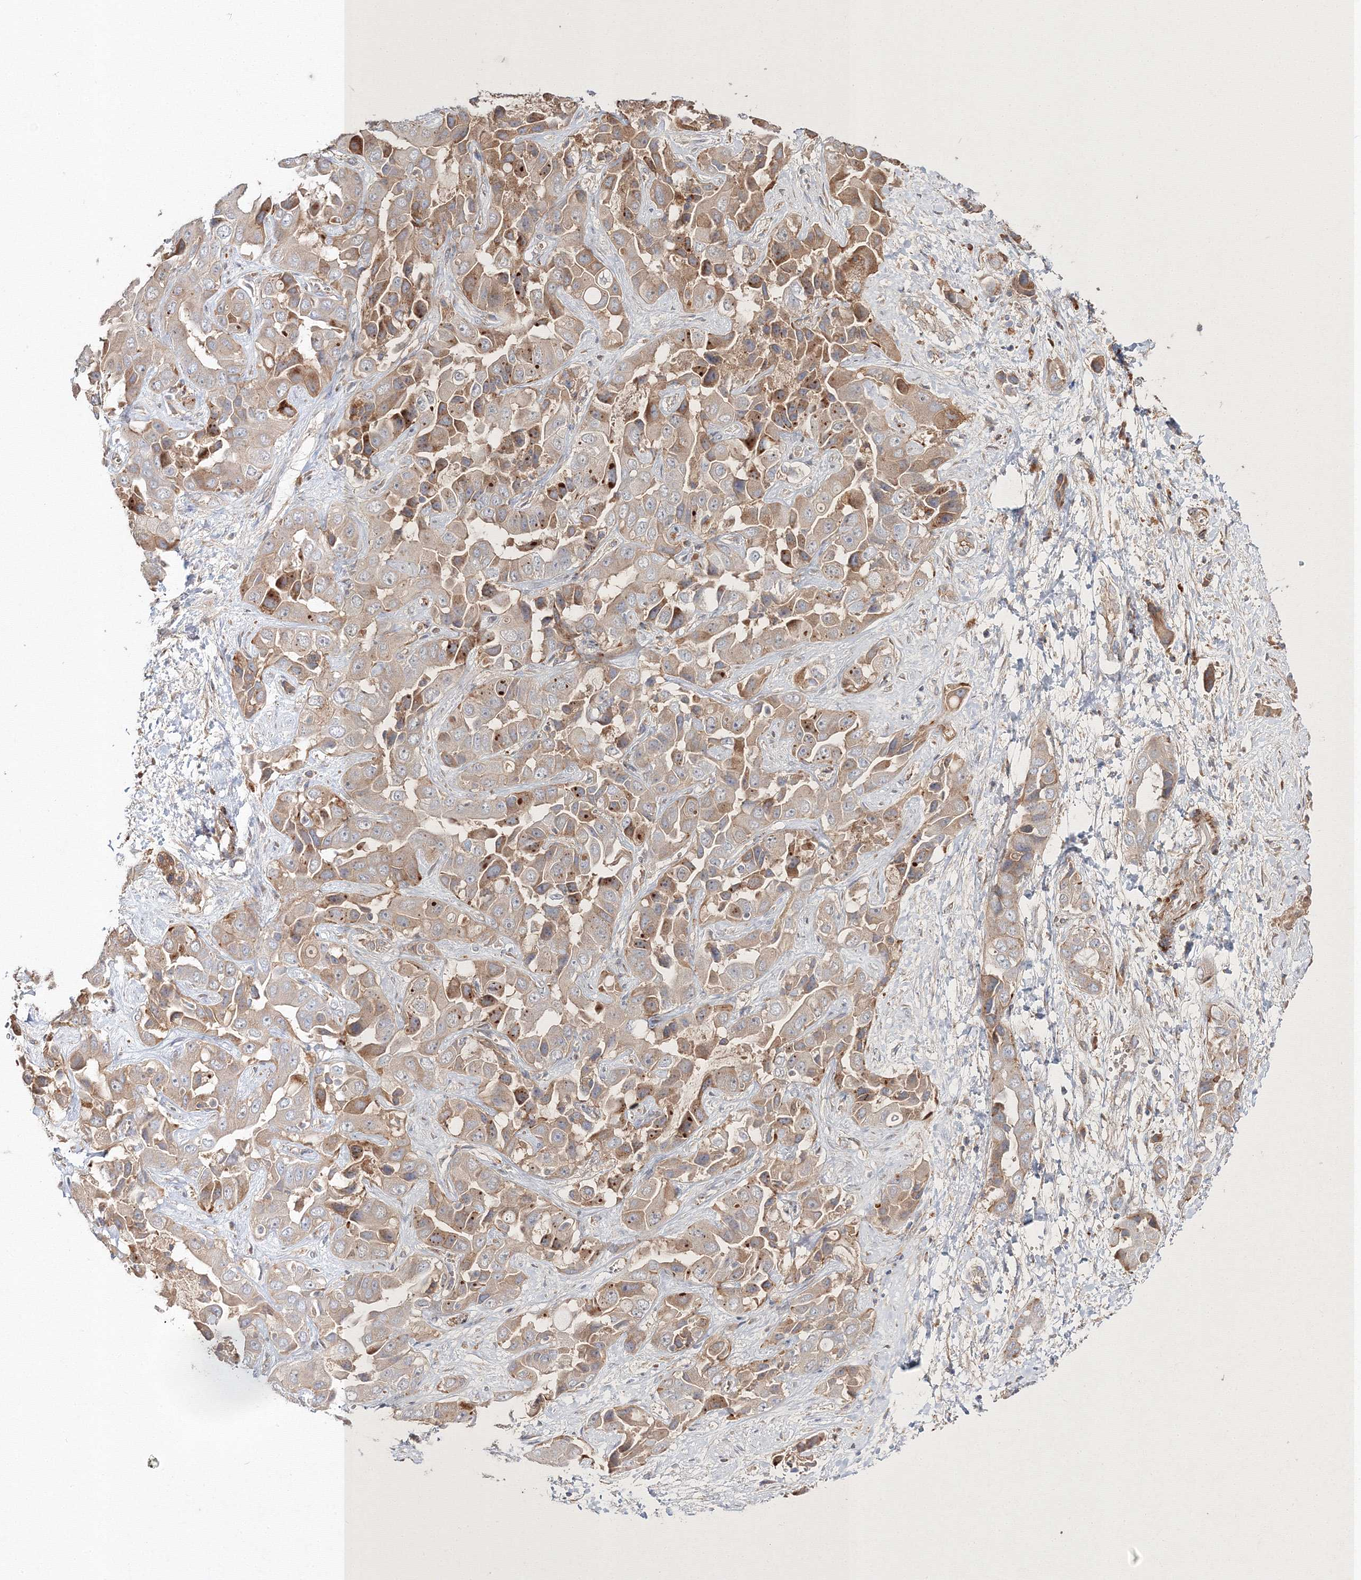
{"staining": {"intensity": "moderate", "quantity": ">75%", "location": "cytoplasmic/membranous"}, "tissue": "liver cancer", "cell_type": "Tumor cells", "image_type": "cancer", "snomed": [{"axis": "morphology", "description": "Cholangiocarcinoma"}, {"axis": "topography", "description": "Liver"}], "caption": "Liver cancer stained with DAB (3,3'-diaminobenzidine) immunohistochemistry exhibits medium levels of moderate cytoplasmic/membranous staining in approximately >75% of tumor cells. The staining was performed using DAB (3,3'-diaminobenzidine), with brown indicating positive protein expression. Nuclei are stained blue with hematoxylin.", "gene": "DDO", "patient": {"sex": "female", "age": 52}}